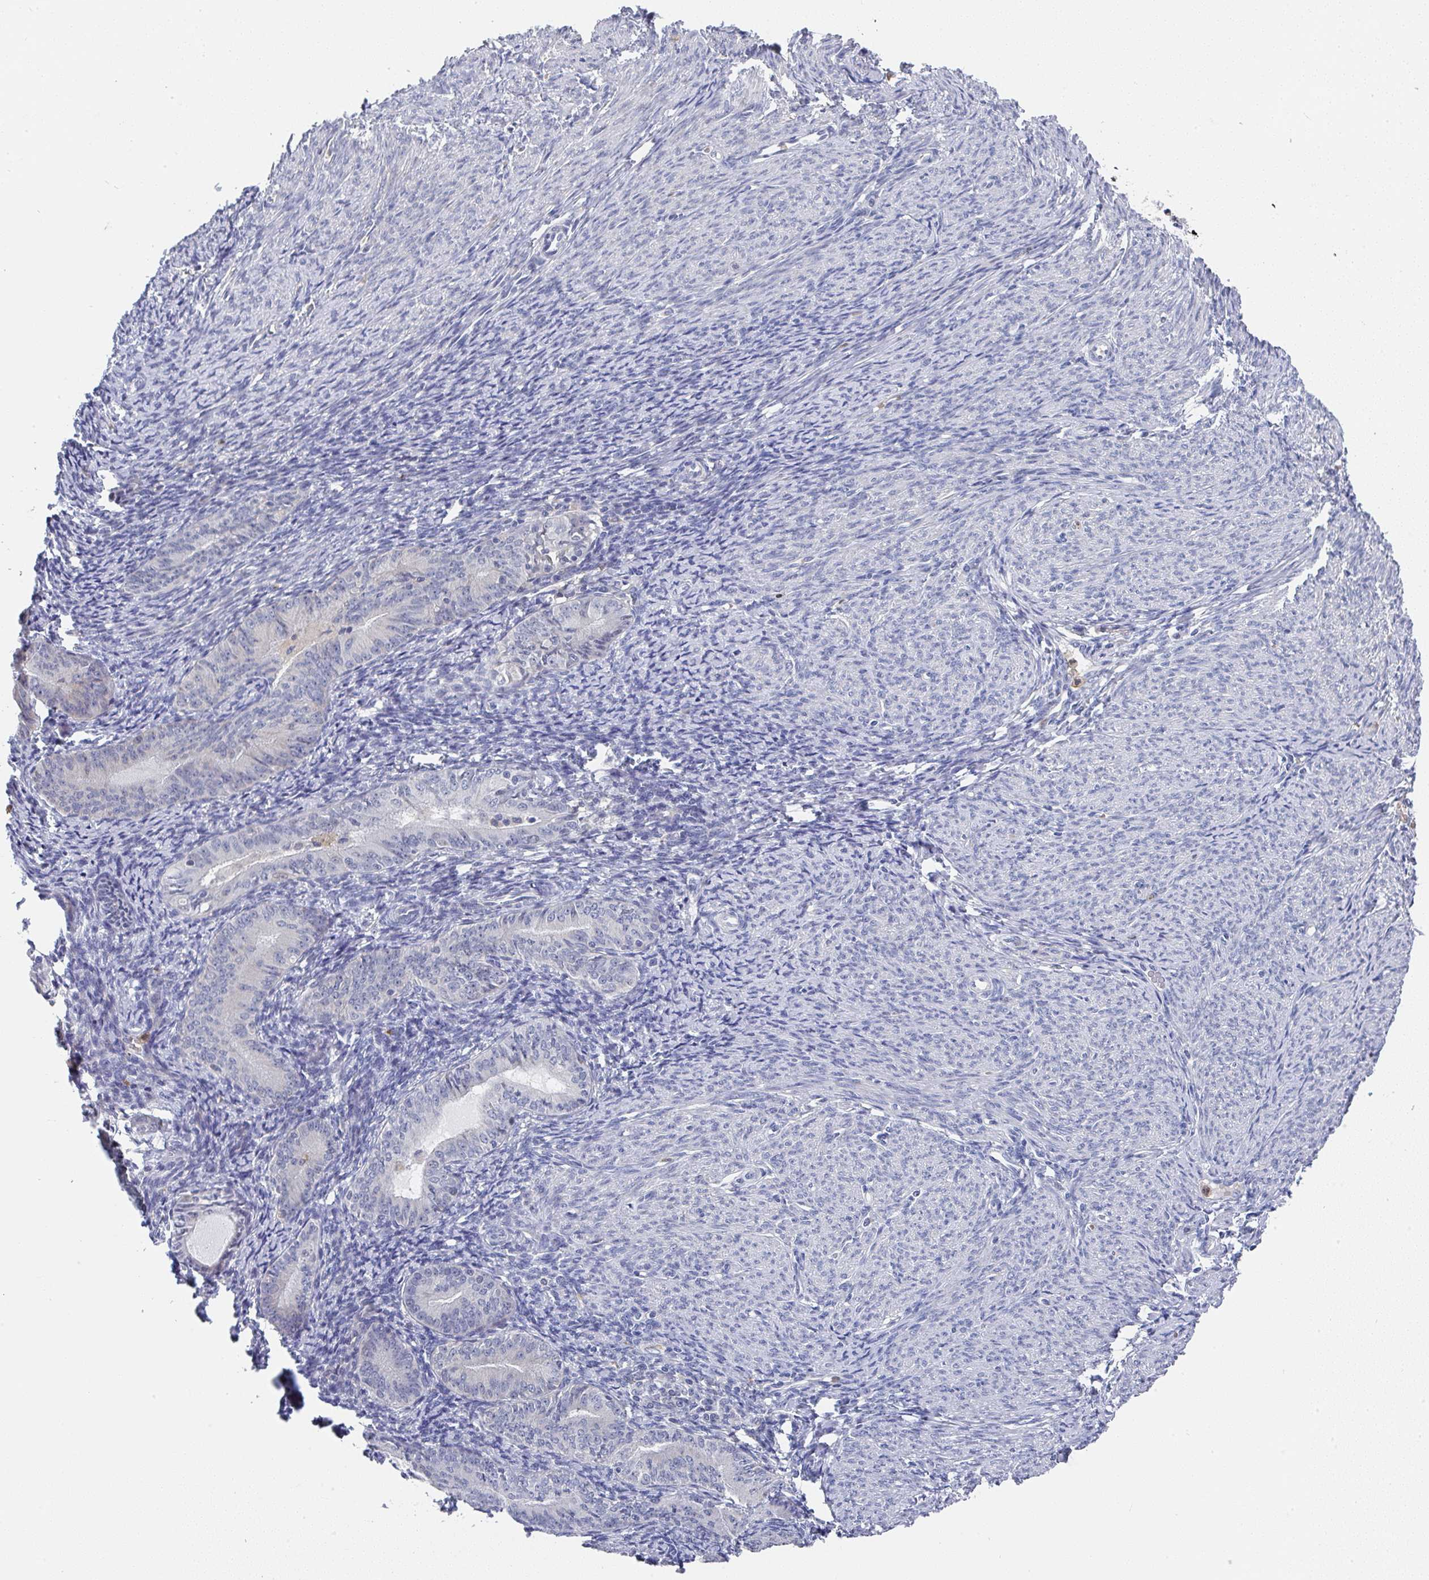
{"staining": {"intensity": "negative", "quantity": "none", "location": "none"}, "tissue": "endometrial cancer", "cell_type": "Tumor cells", "image_type": "cancer", "snomed": [{"axis": "morphology", "description": "Adenocarcinoma, NOS"}, {"axis": "topography", "description": "Endometrium"}], "caption": "Photomicrograph shows no protein expression in tumor cells of adenocarcinoma (endometrial) tissue.", "gene": "NCF1", "patient": {"sex": "female", "age": 57}}